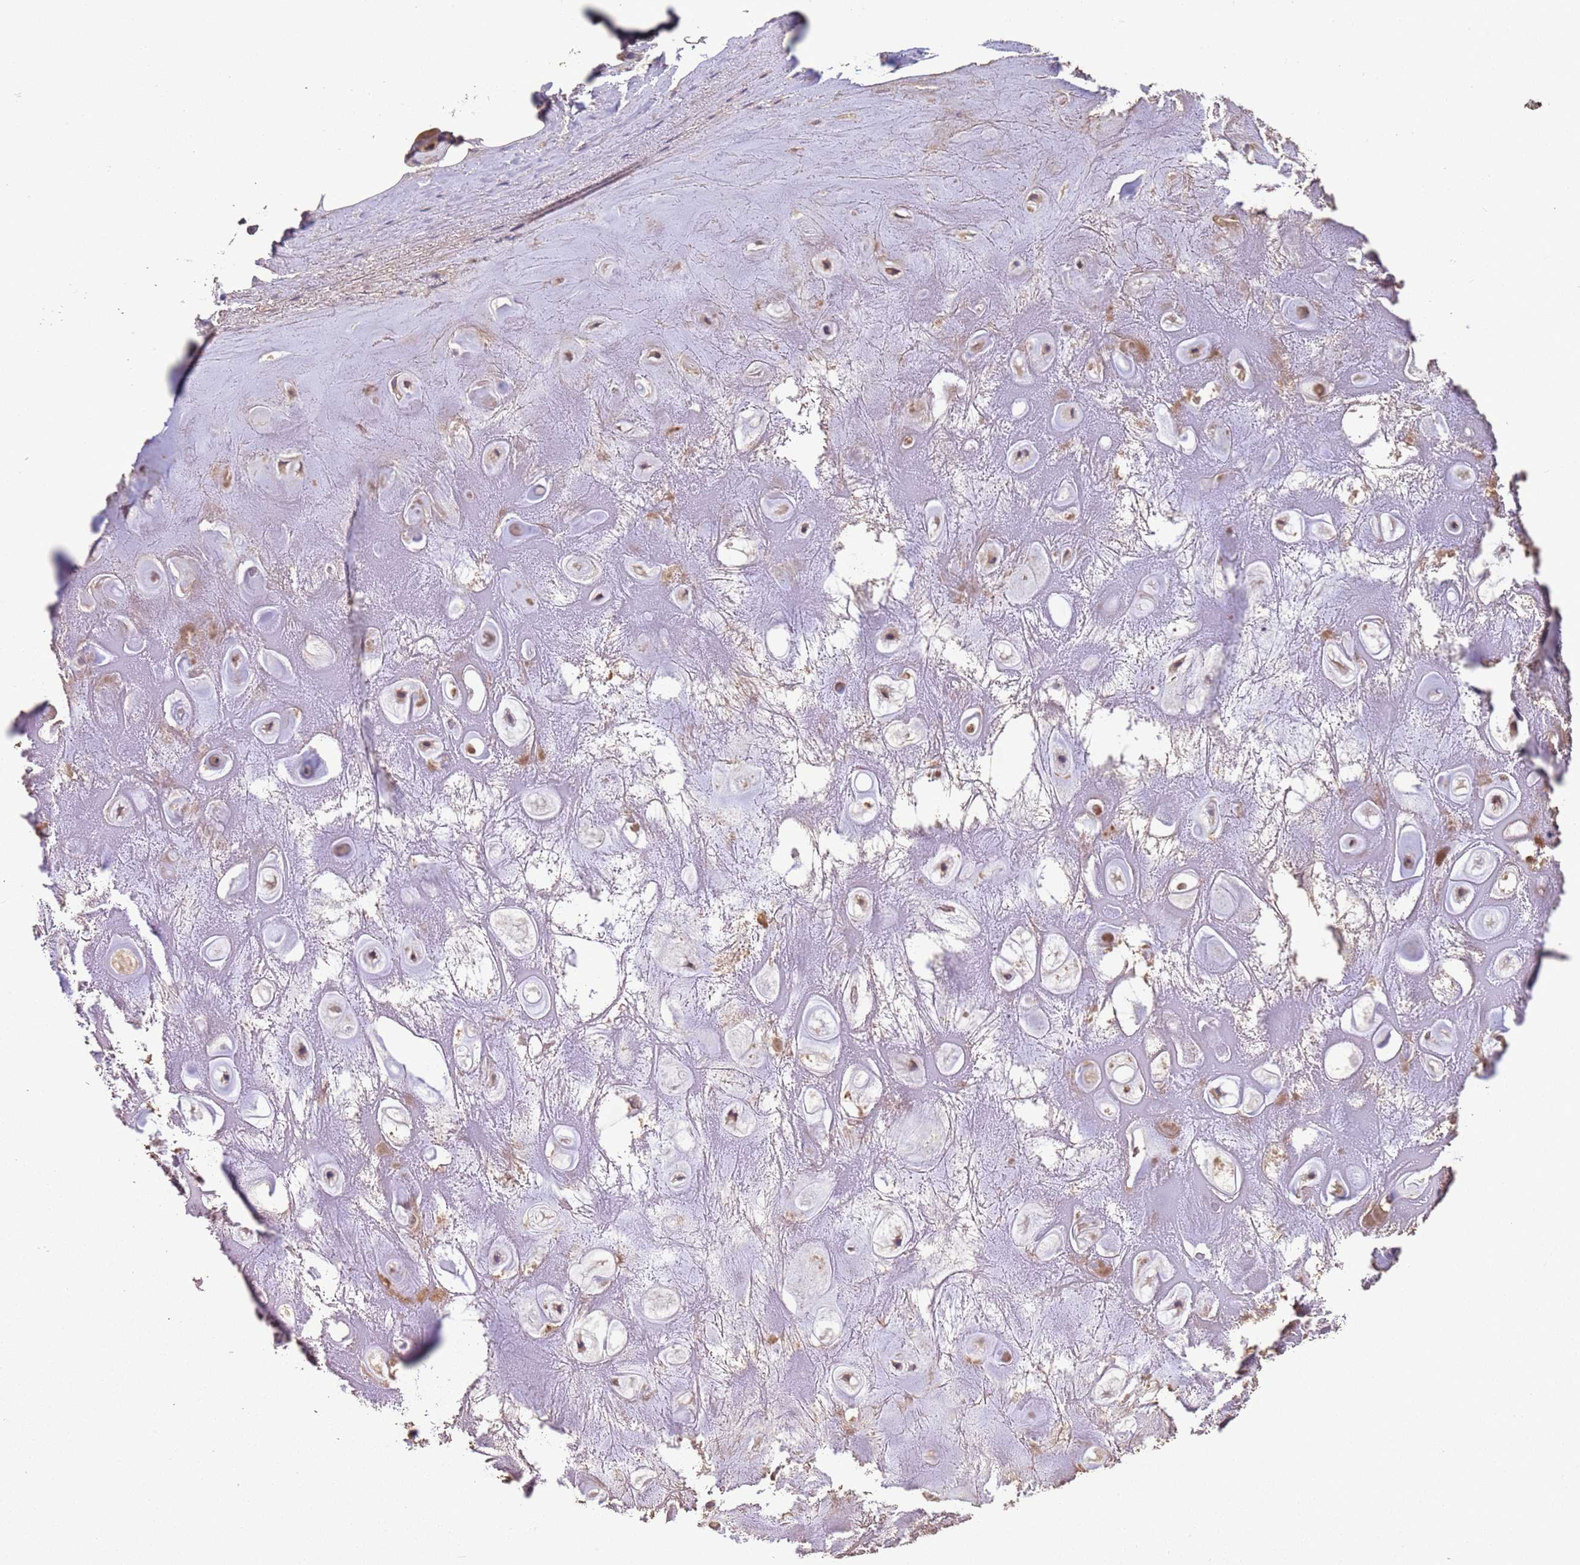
{"staining": {"intensity": "weak", "quantity": ">75%", "location": "cytoplasmic/membranous"}, "tissue": "adipose tissue", "cell_type": "Adipocytes", "image_type": "normal", "snomed": [{"axis": "morphology", "description": "Normal tissue, NOS"}, {"axis": "topography", "description": "Cartilage tissue"}], "caption": "IHC histopathology image of unremarkable human adipose tissue stained for a protein (brown), which displays low levels of weak cytoplasmic/membranous staining in approximately >75% of adipocytes.", "gene": "SLC9B2", "patient": {"sex": "male", "age": 81}}